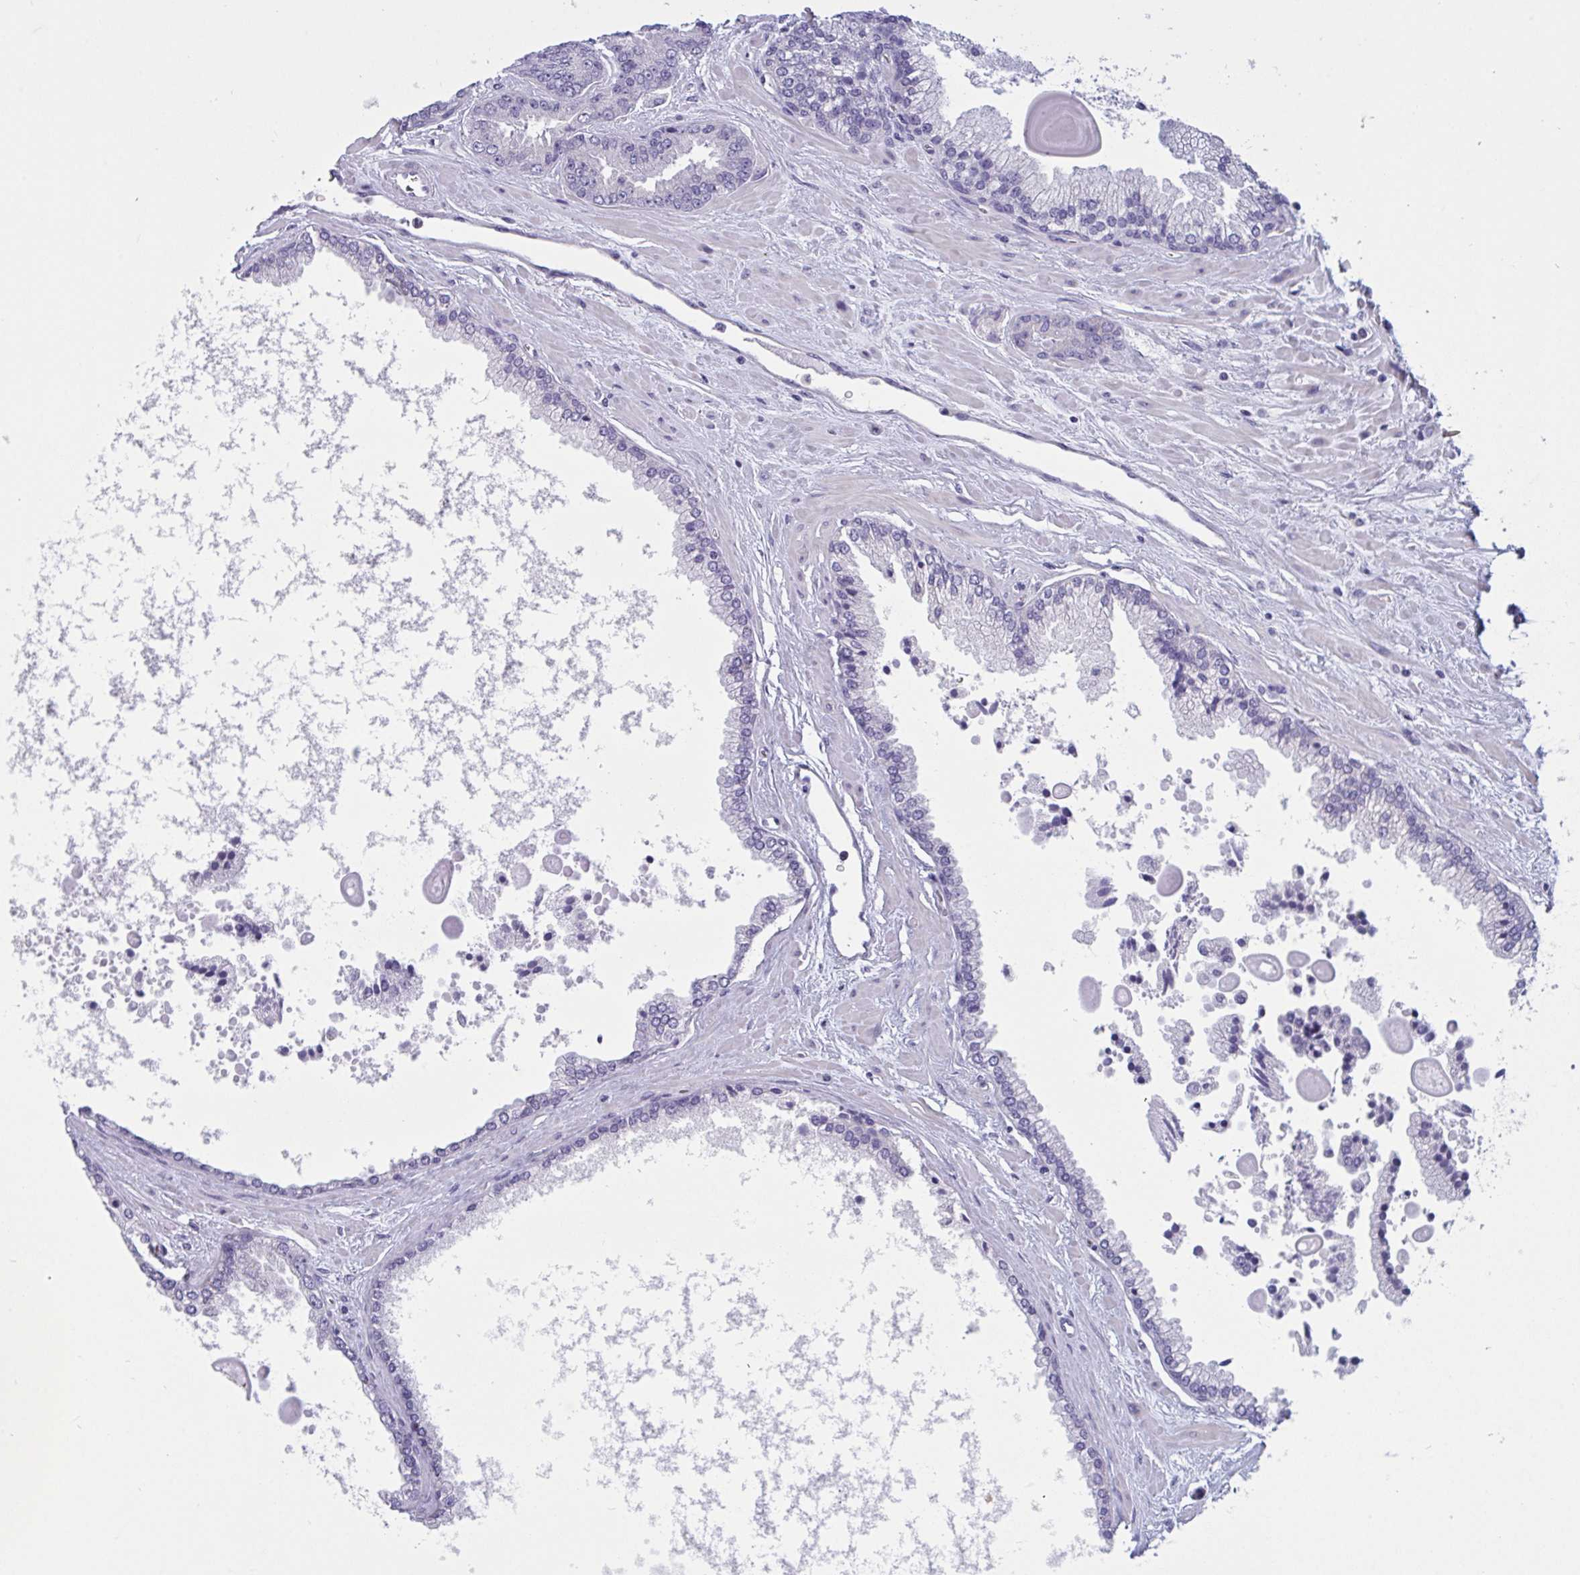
{"staining": {"intensity": "negative", "quantity": "none", "location": "none"}, "tissue": "prostate cancer", "cell_type": "Tumor cells", "image_type": "cancer", "snomed": [{"axis": "morphology", "description": "Adenocarcinoma, Low grade"}, {"axis": "topography", "description": "Prostate"}], "caption": "This micrograph is of prostate cancer stained with immunohistochemistry to label a protein in brown with the nuclei are counter-stained blue. There is no positivity in tumor cells. (DAB (3,3'-diaminobenzidine) IHC visualized using brightfield microscopy, high magnification).", "gene": "OXLD1", "patient": {"sex": "male", "age": 67}}